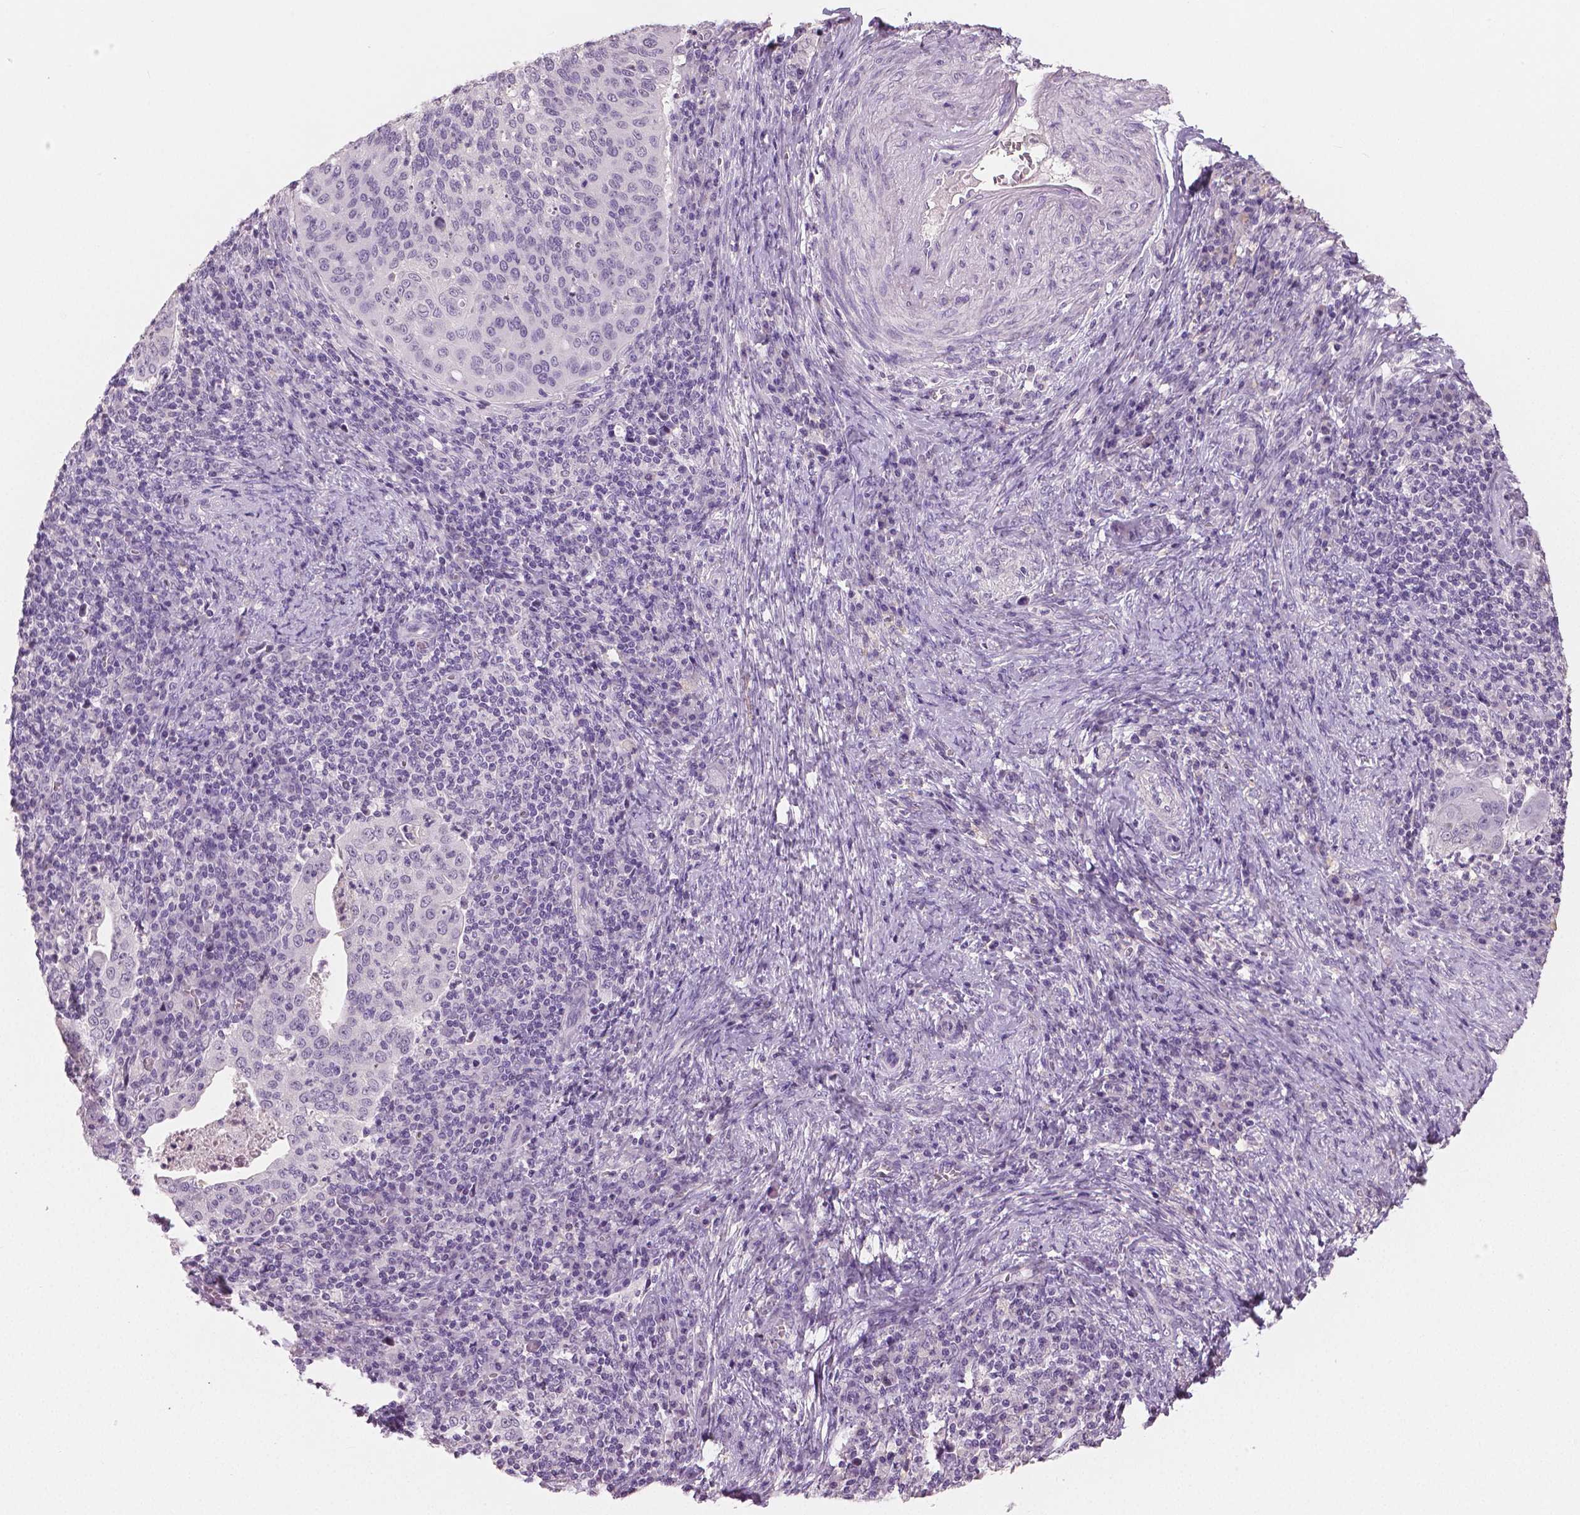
{"staining": {"intensity": "negative", "quantity": "none", "location": "none"}, "tissue": "cervical cancer", "cell_type": "Tumor cells", "image_type": "cancer", "snomed": [{"axis": "morphology", "description": "Squamous cell carcinoma, NOS"}, {"axis": "topography", "description": "Cervix"}], "caption": "Immunohistochemistry (IHC) photomicrograph of neoplastic tissue: human cervical cancer (squamous cell carcinoma) stained with DAB exhibits no significant protein staining in tumor cells.", "gene": "NECAB1", "patient": {"sex": "female", "age": 39}}